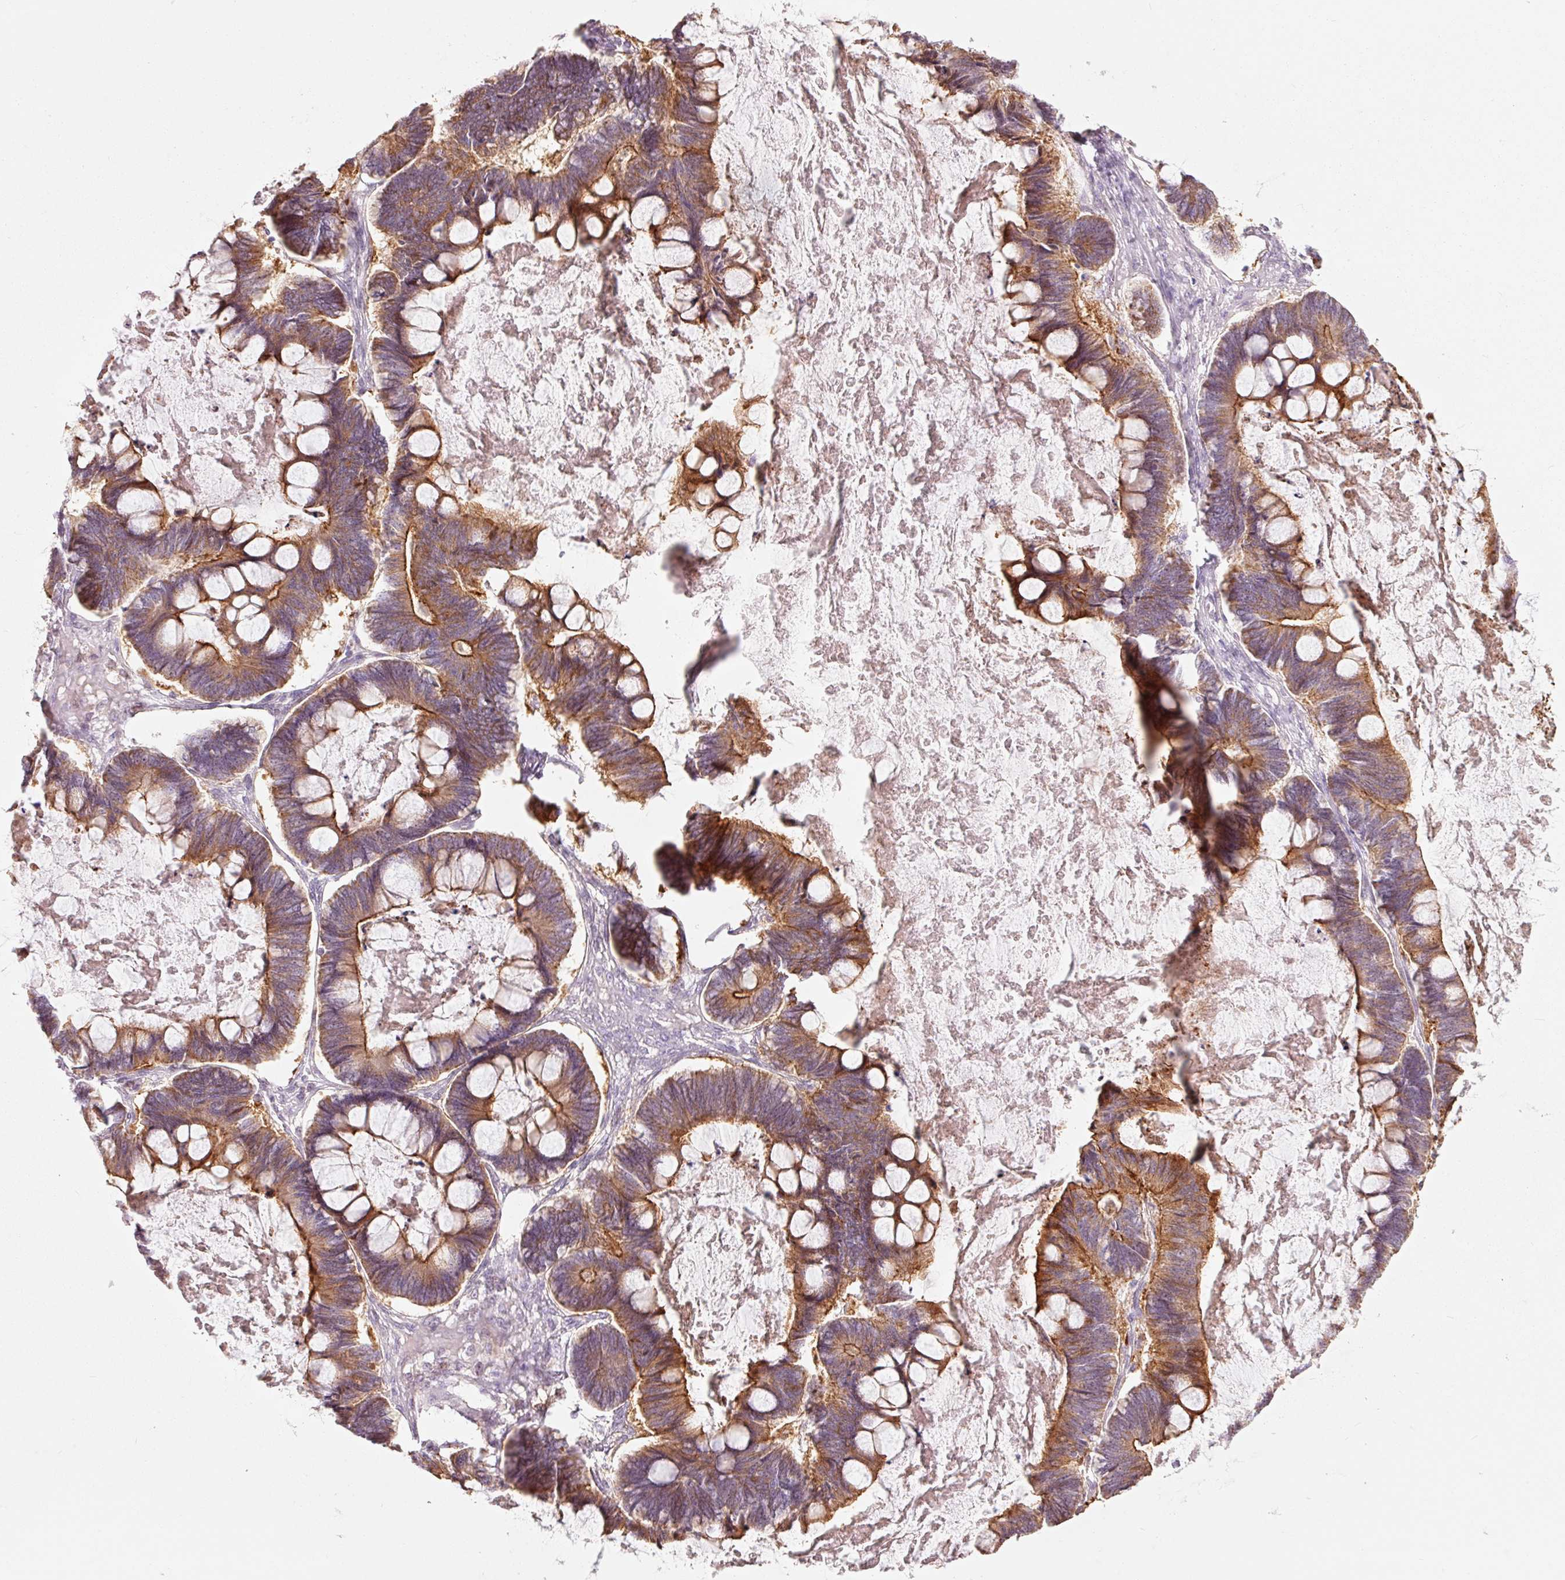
{"staining": {"intensity": "moderate", "quantity": ">75%", "location": "cytoplasmic/membranous"}, "tissue": "ovarian cancer", "cell_type": "Tumor cells", "image_type": "cancer", "snomed": [{"axis": "morphology", "description": "Cystadenocarcinoma, mucinous, NOS"}, {"axis": "topography", "description": "Ovary"}], "caption": "A high-resolution histopathology image shows immunohistochemistry staining of ovarian cancer, which exhibits moderate cytoplasmic/membranous positivity in about >75% of tumor cells.", "gene": "DAPP1", "patient": {"sex": "female", "age": 61}}